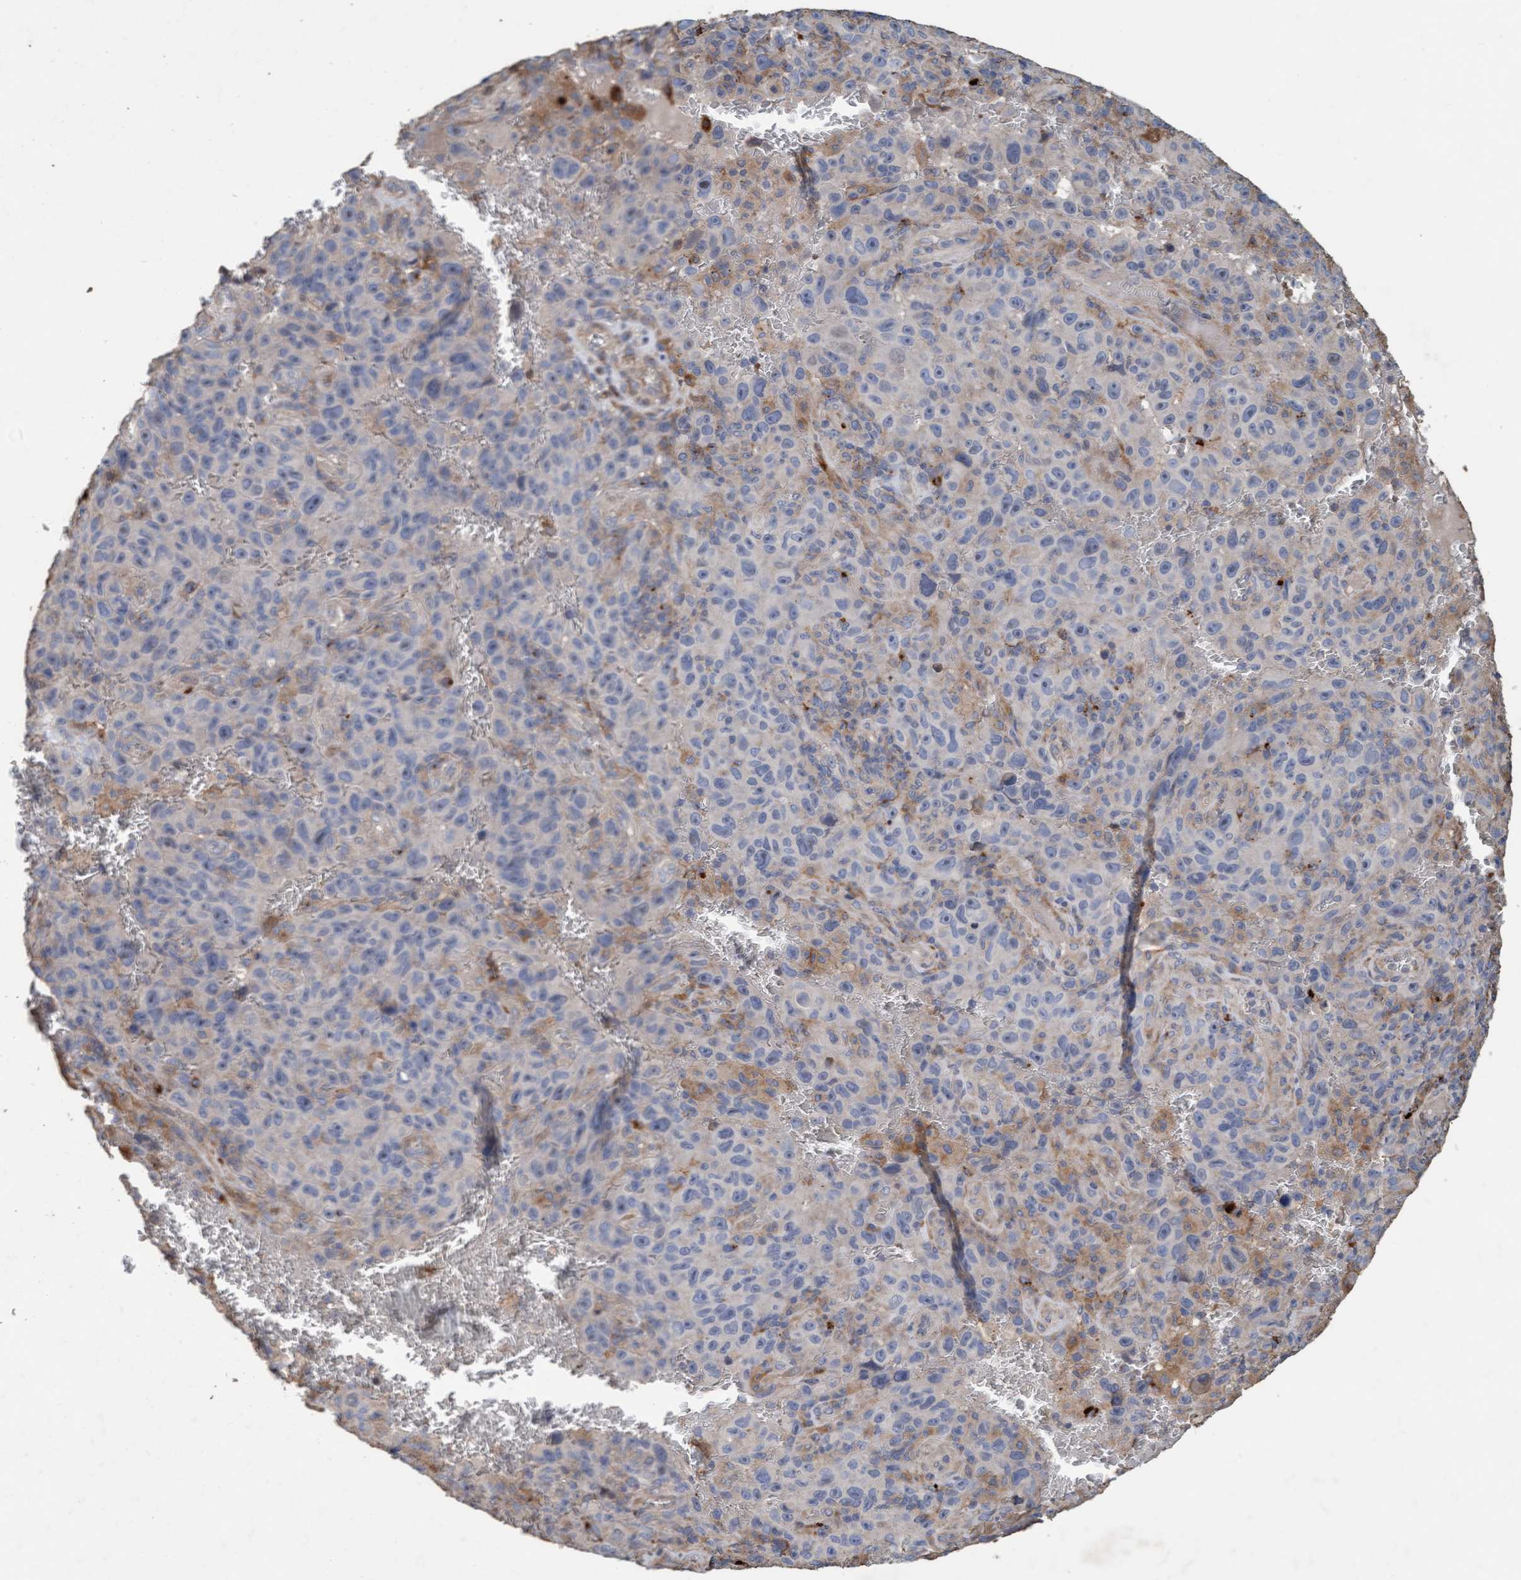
{"staining": {"intensity": "negative", "quantity": "none", "location": "none"}, "tissue": "melanoma", "cell_type": "Tumor cells", "image_type": "cancer", "snomed": [{"axis": "morphology", "description": "Malignant melanoma, NOS"}, {"axis": "topography", "description": "Skin"}], "caption": "High magnification brightfield microscopy of melanoma stained with DAB (brown) and counterstained with hematoxylin (blue): tumor cells show no significant staining. (DAB (3,3'-diaminobenzidine) IHC, high magnification).", "gene": "LONRF1", "patient": {"sex": "female", "age": 82}}